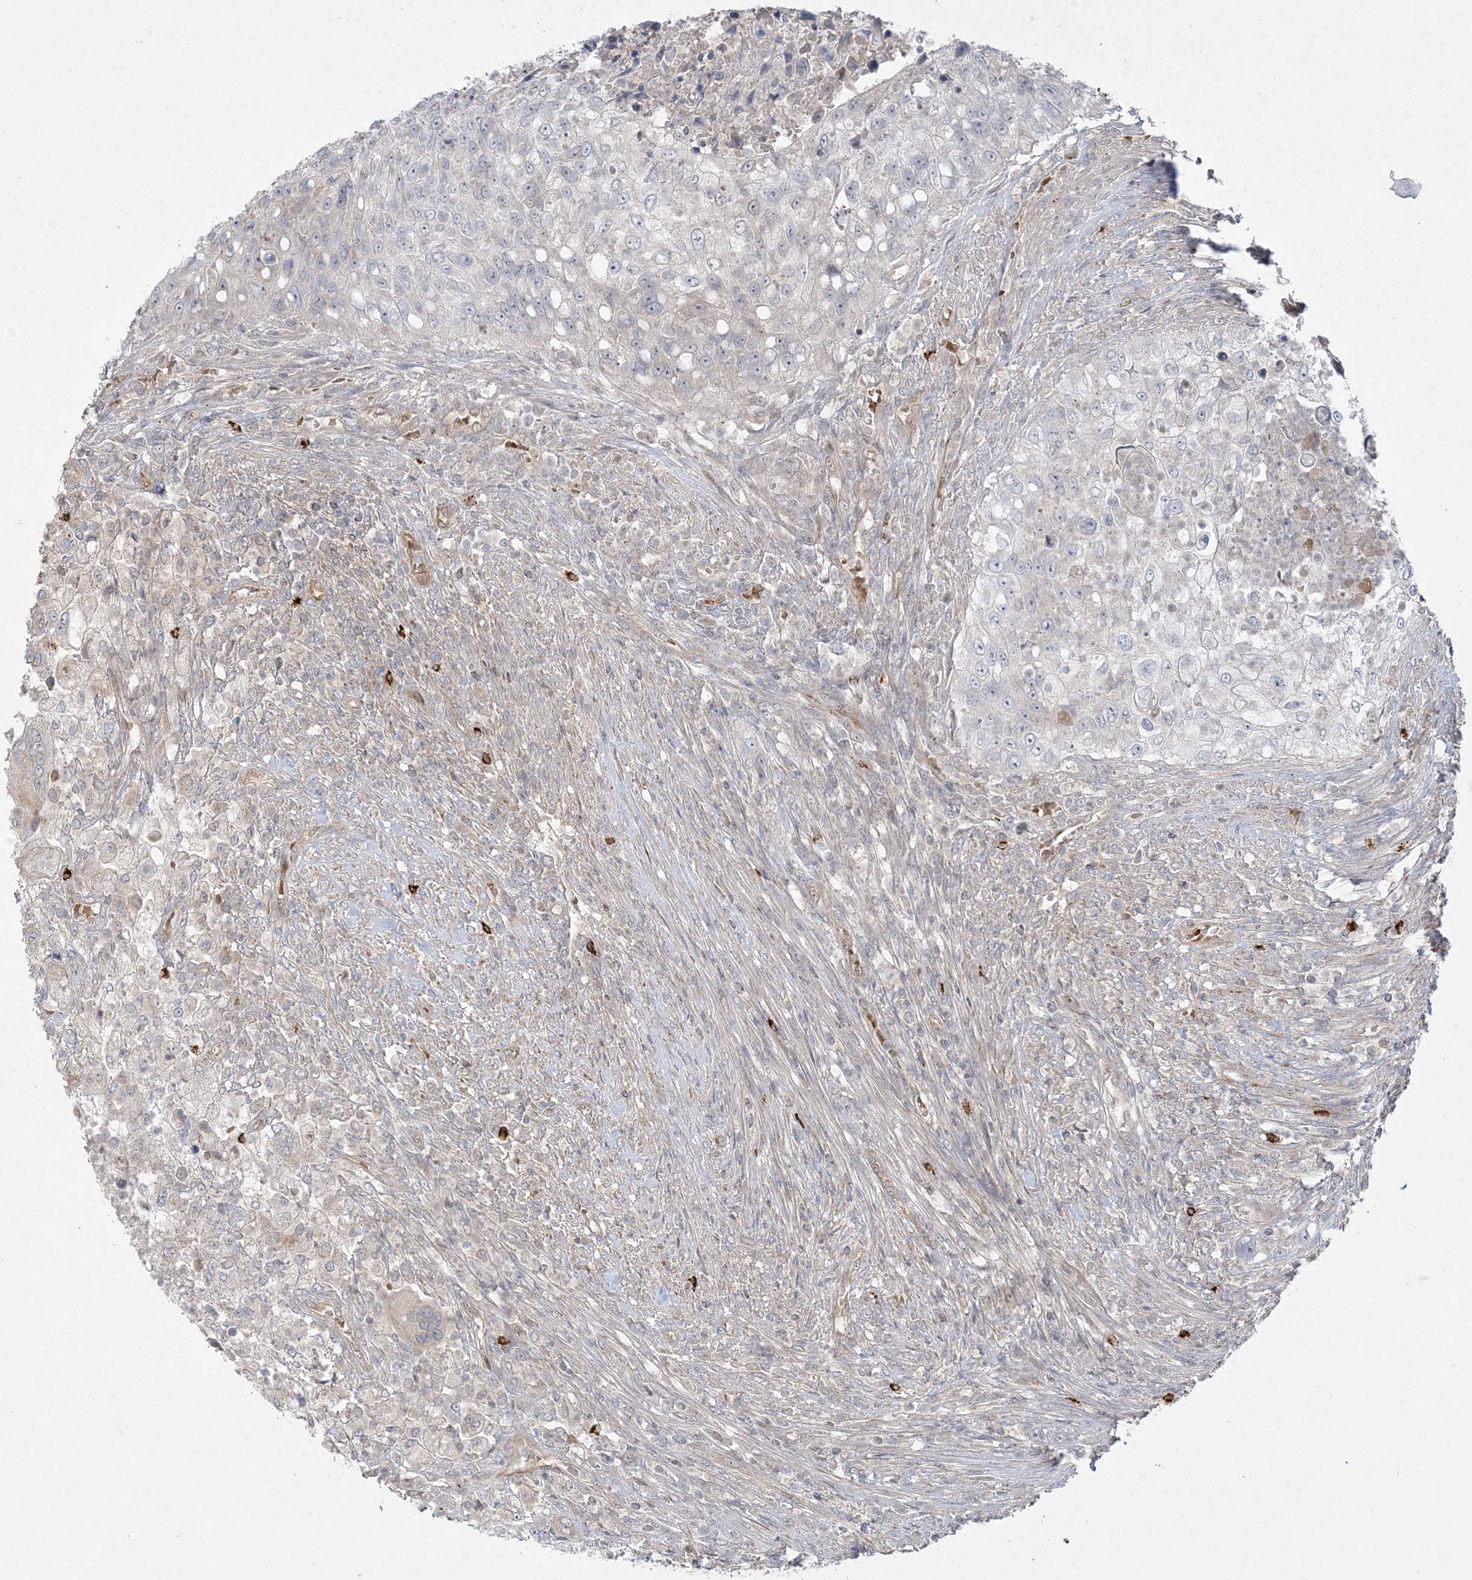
{"staining": {"intensity": "negative", "quantity": "none", "location": "none"}, "tissue": "urothelial cancer", "cell_type": "Tumor cells", "image_type": "cancer", "snomed": [{"axis": "morphology", "description": "Urothelial carcinoma, High grade"}, {"axis": "topography", "description": "Urinary bladder"}], "caption": "Image shows no protein positivity in tumor cells of urothelial carcinoma (high-grade) tissue.", "gene": "INPP1", "patient": {"sex": "female", "age": 60}}